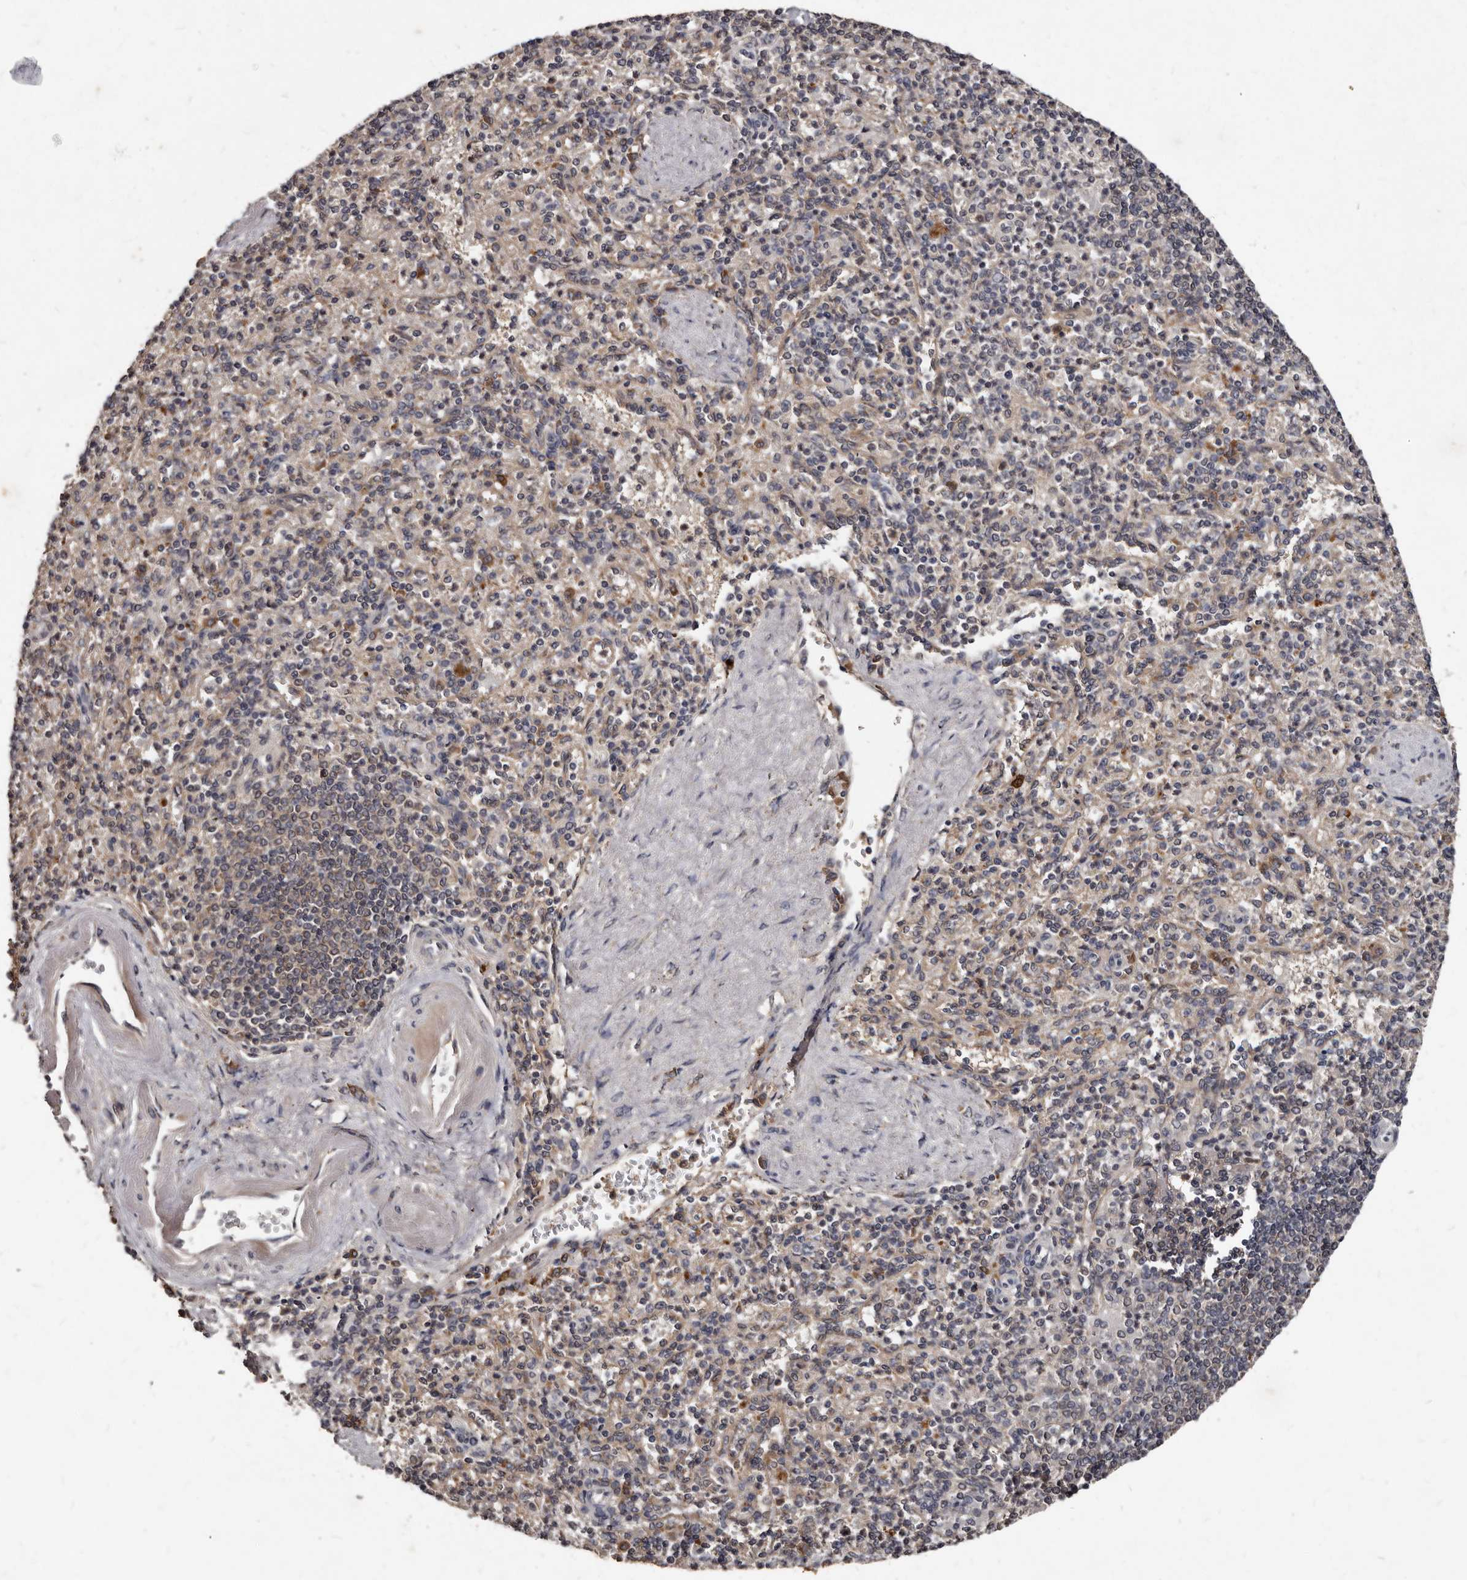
{"staining": {"intensity": "moderate", "quantity": "<25%", "location": "cytoplasmic/membranous"}, "tissue": "spleen", "cell_type": "Cells in red pulp", "image_type": "normal", "snomed": [{"axis": "morphology", "description": "Normal tissue, NOS"}, {"axis": "topography", "description": "Spleen"}], "caption": "Human spleen stained for a protein (brown) displays moderate cytoplasmic/membranous positive staining in about <25% of cells in red pulp.", "gene": "PMVK", "patient": {"sex": "female", "age": 74}}